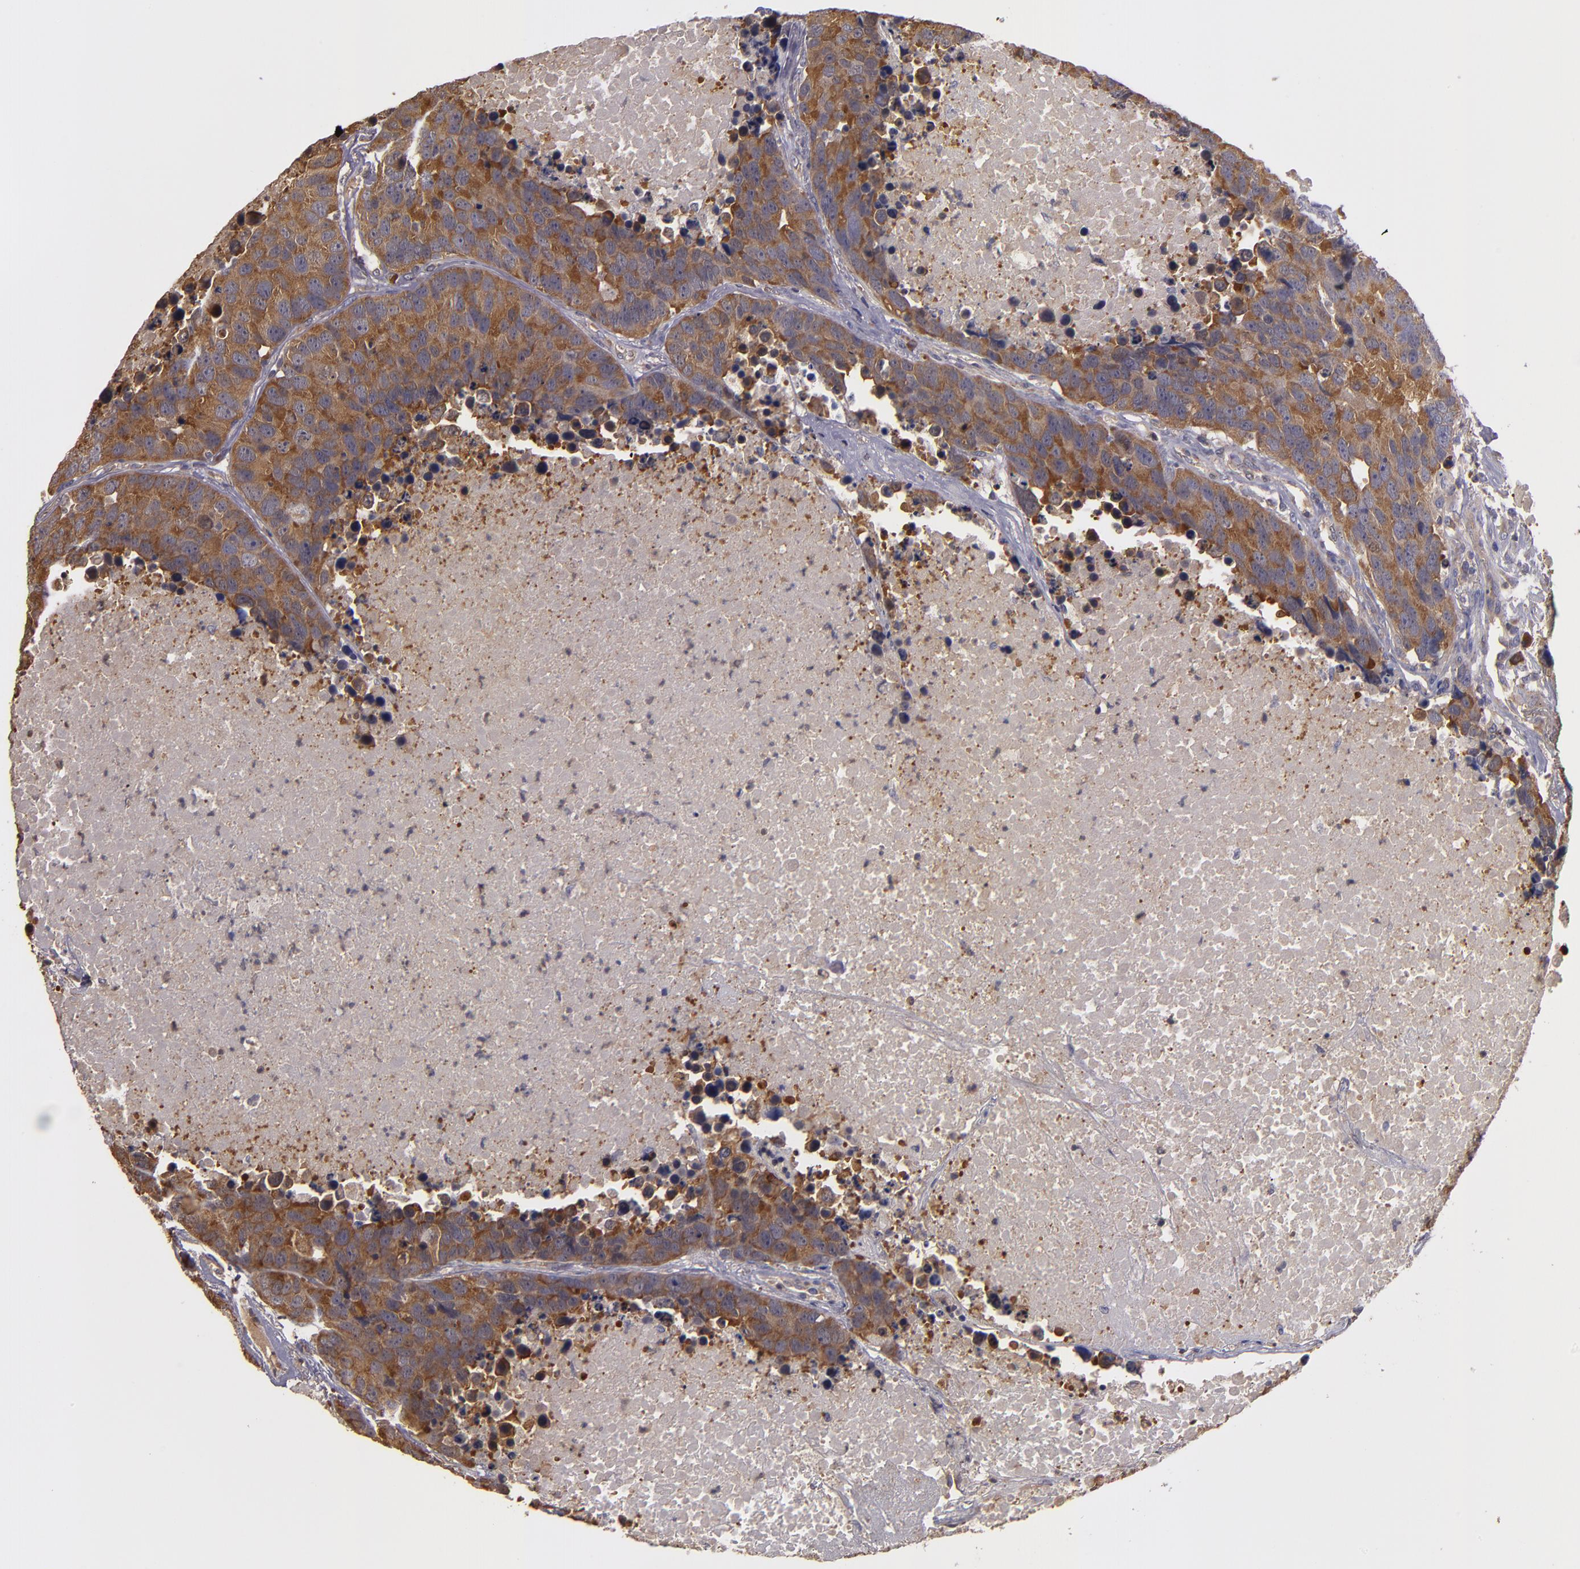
{"staining": {"intensity": "moderate", "quantity": ">75%", "location": "cytoplasmic/membranous"}, "tissue": "carcinoid", "cell_type": "Tumor cells", "image_type": "cancer", "snomed": [{"axis": "morphology", "description": "Carcinoid, malignant, NOS"}, {"axis": "topography", "description": "Lung"}], "caption": "DAB (3,3'-diaminobenzidine) immunohistochemical staining of human carcinoid exhibits moderate cytoplasmic/membranous protein expression in approximately >75% of tumor cells. The protein is shown in brown color, while the nuclei are stained blue.", "gene": "CARS1", "patient": {"sex": "male", "age": 60}}